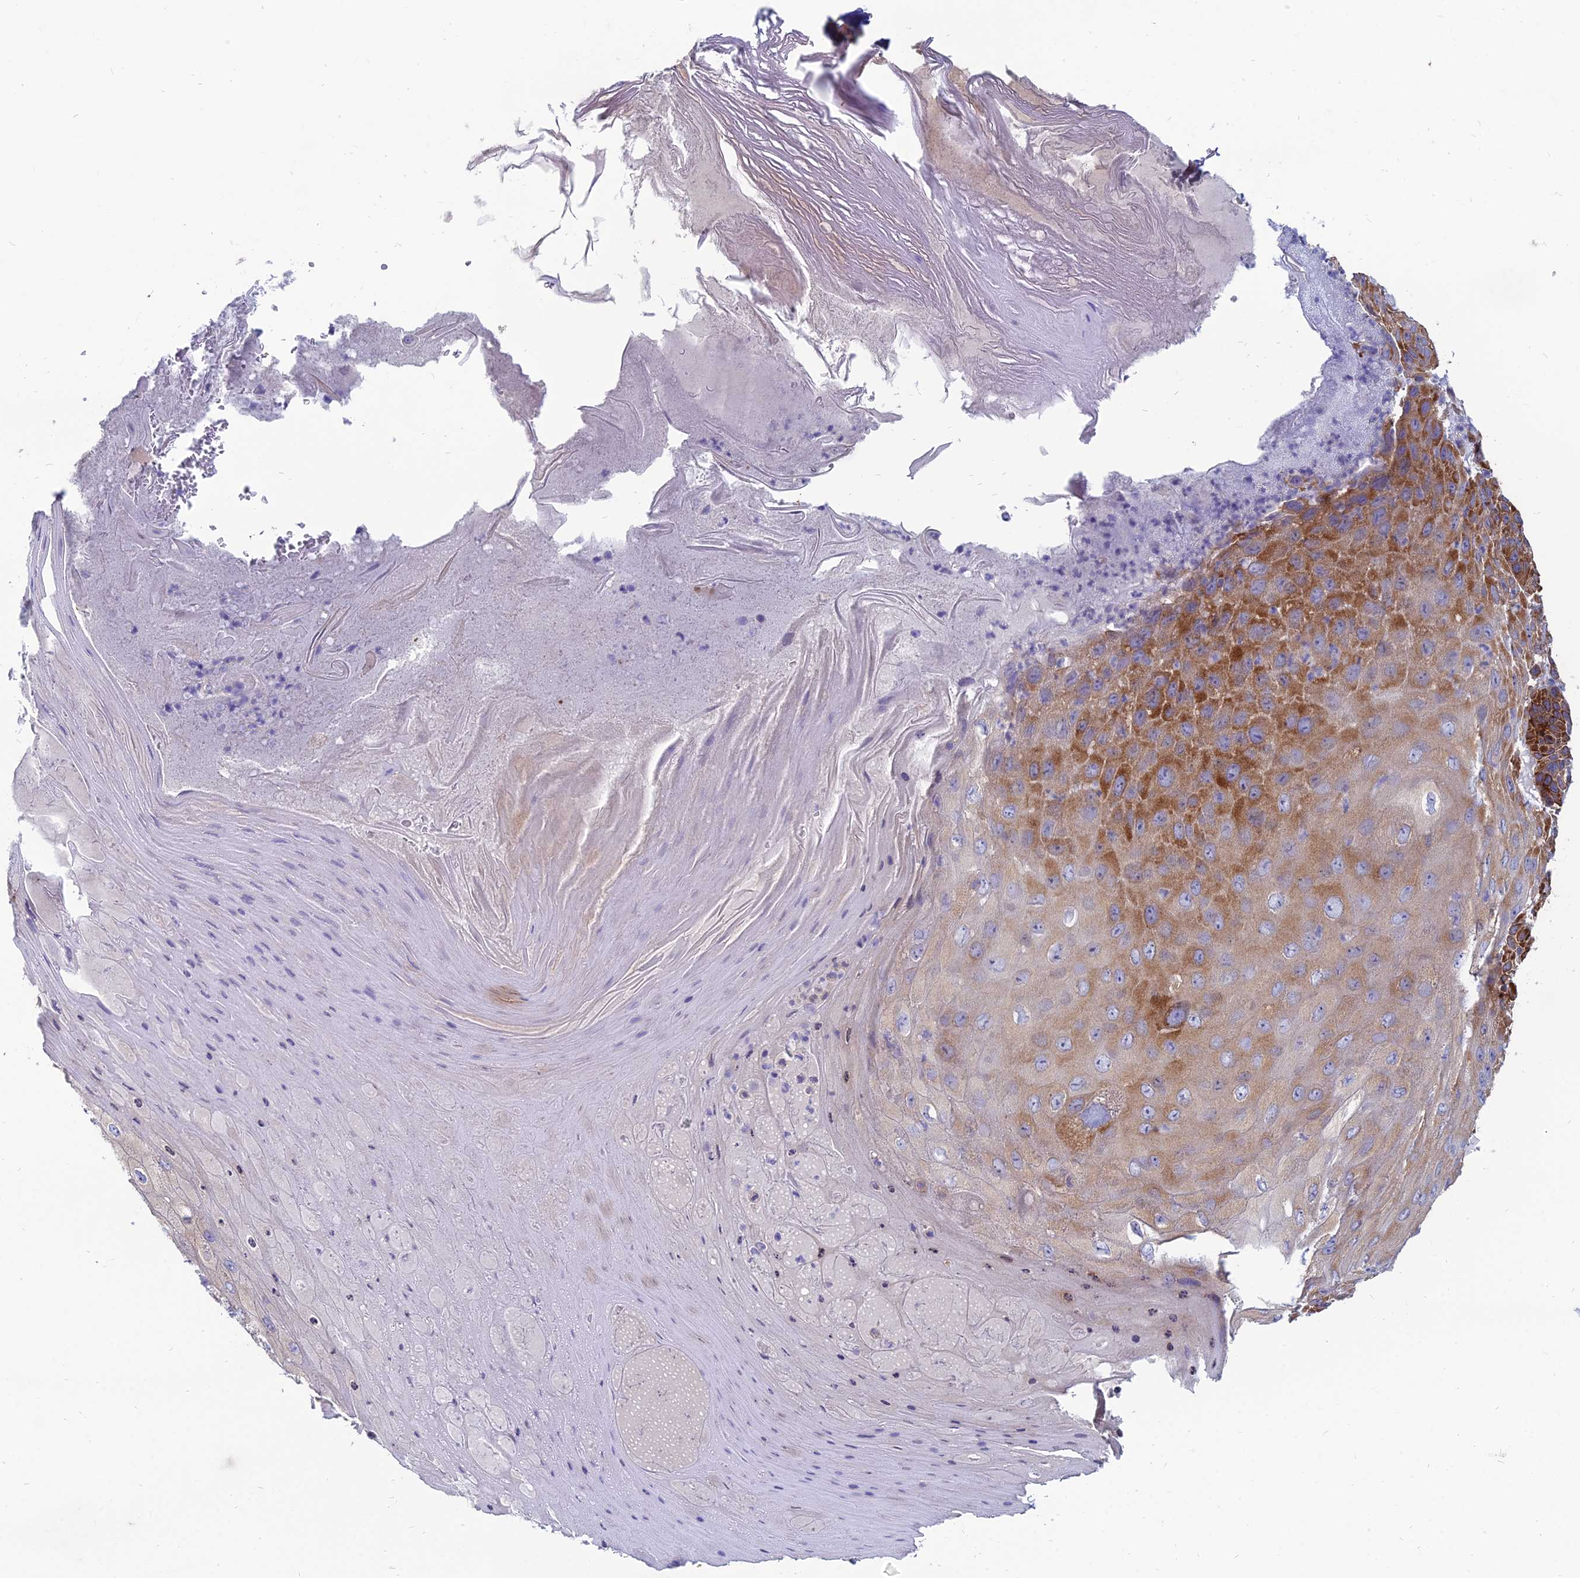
{"staining": {"intensity": "strong", "quantity": "25%-75%", "location": "cytoplasmic/membranous"}, "tissue": "skin cancer", "cell_type": "Tumor cells", "image_type": "cancer", "snomed": [{"axis": "morphology", "description": "Squamous cell carcinoma, NOS"}, {"axis": "topography", "description": "Skin"}], "caption": "This is an image of IHC staining of skin squamous cell carcinoma, which shows strong staining in the cytoplasmic/membranous of tumor cells.", "gene": "TXLNA", "patient": {"sex": "female", "age": 88}}